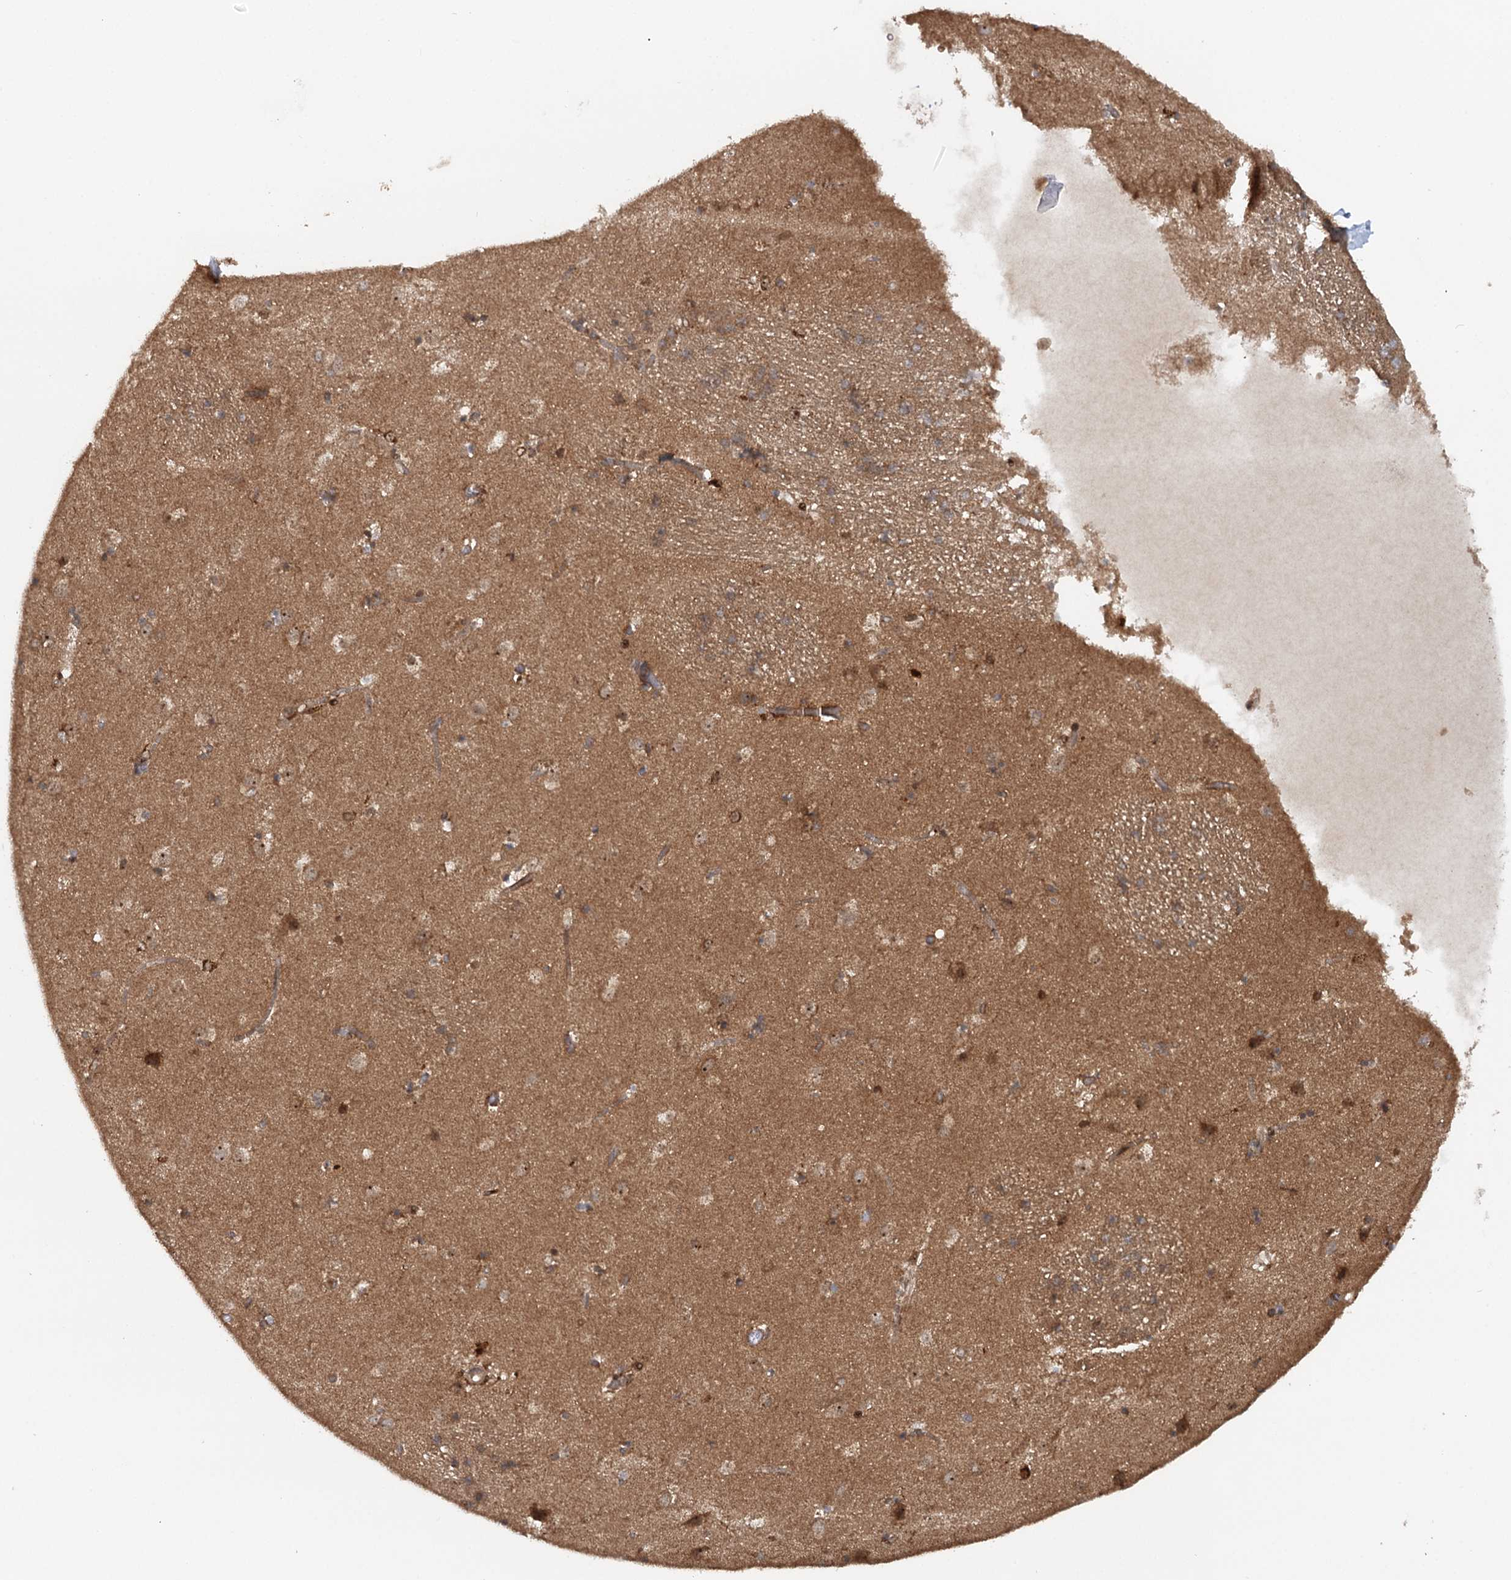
{"staining": {"intensity": "moderate", "quantity": "25%-75%", "location": "cytoplasmic/membranous"}, "tissue": "caudate", "cell_type": "Glial cells", "image_type": "normal", "snomed": [{"axis": "morphology", "description": "Normal tissue, NOS"}, {"axis": "topography", "description": "Lateral ventricle wall"}], "caption": "This is a photomicrograph of IHC staining of benign caudate, which shows moderate expression in the cytoplasmic/membranous of glial cells.", "gene": "RNF111", "patient": {"sex": "male", "age": 70}}